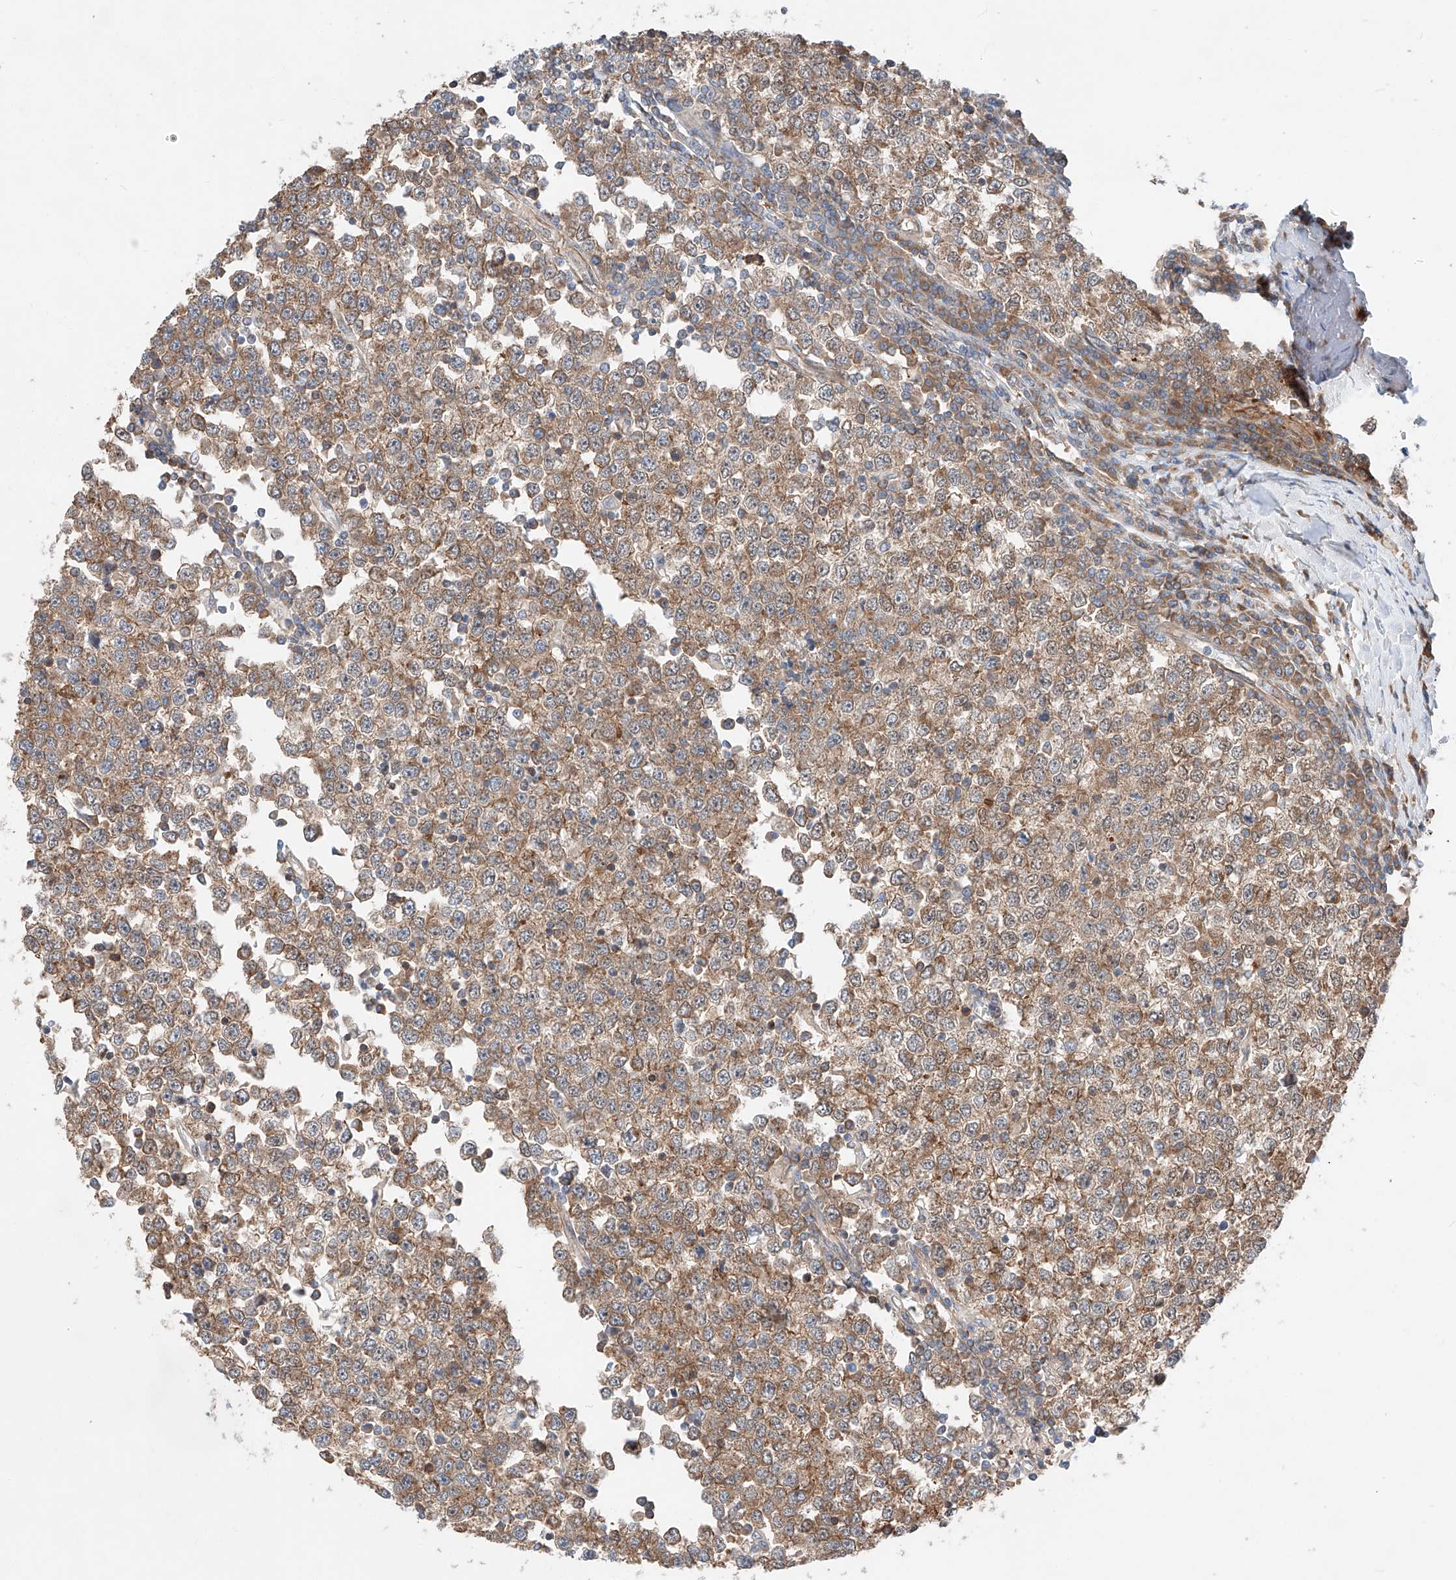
{"staining": {"intensity": "moderate", "quantity": ">75%", "location": "cytoplasmic/membranous,nuclear"}, "tissue": "testis cancer", "cell_type": "Tumor cells", "image_type": "cancer", "snomed": [{"axis": "morphology", "description": "Seminoma, NOS"}, {"axis": "topography", "description": "Testis"}], "caption": "Brown immunohistochemical staining in human seminoma (testis) reveals moderate cytoplasmic/membranous and nuclear staining in about >75% of tumor cells.", "gene": "RUSC1", "patient": {"sex": "male", "age": 65}}